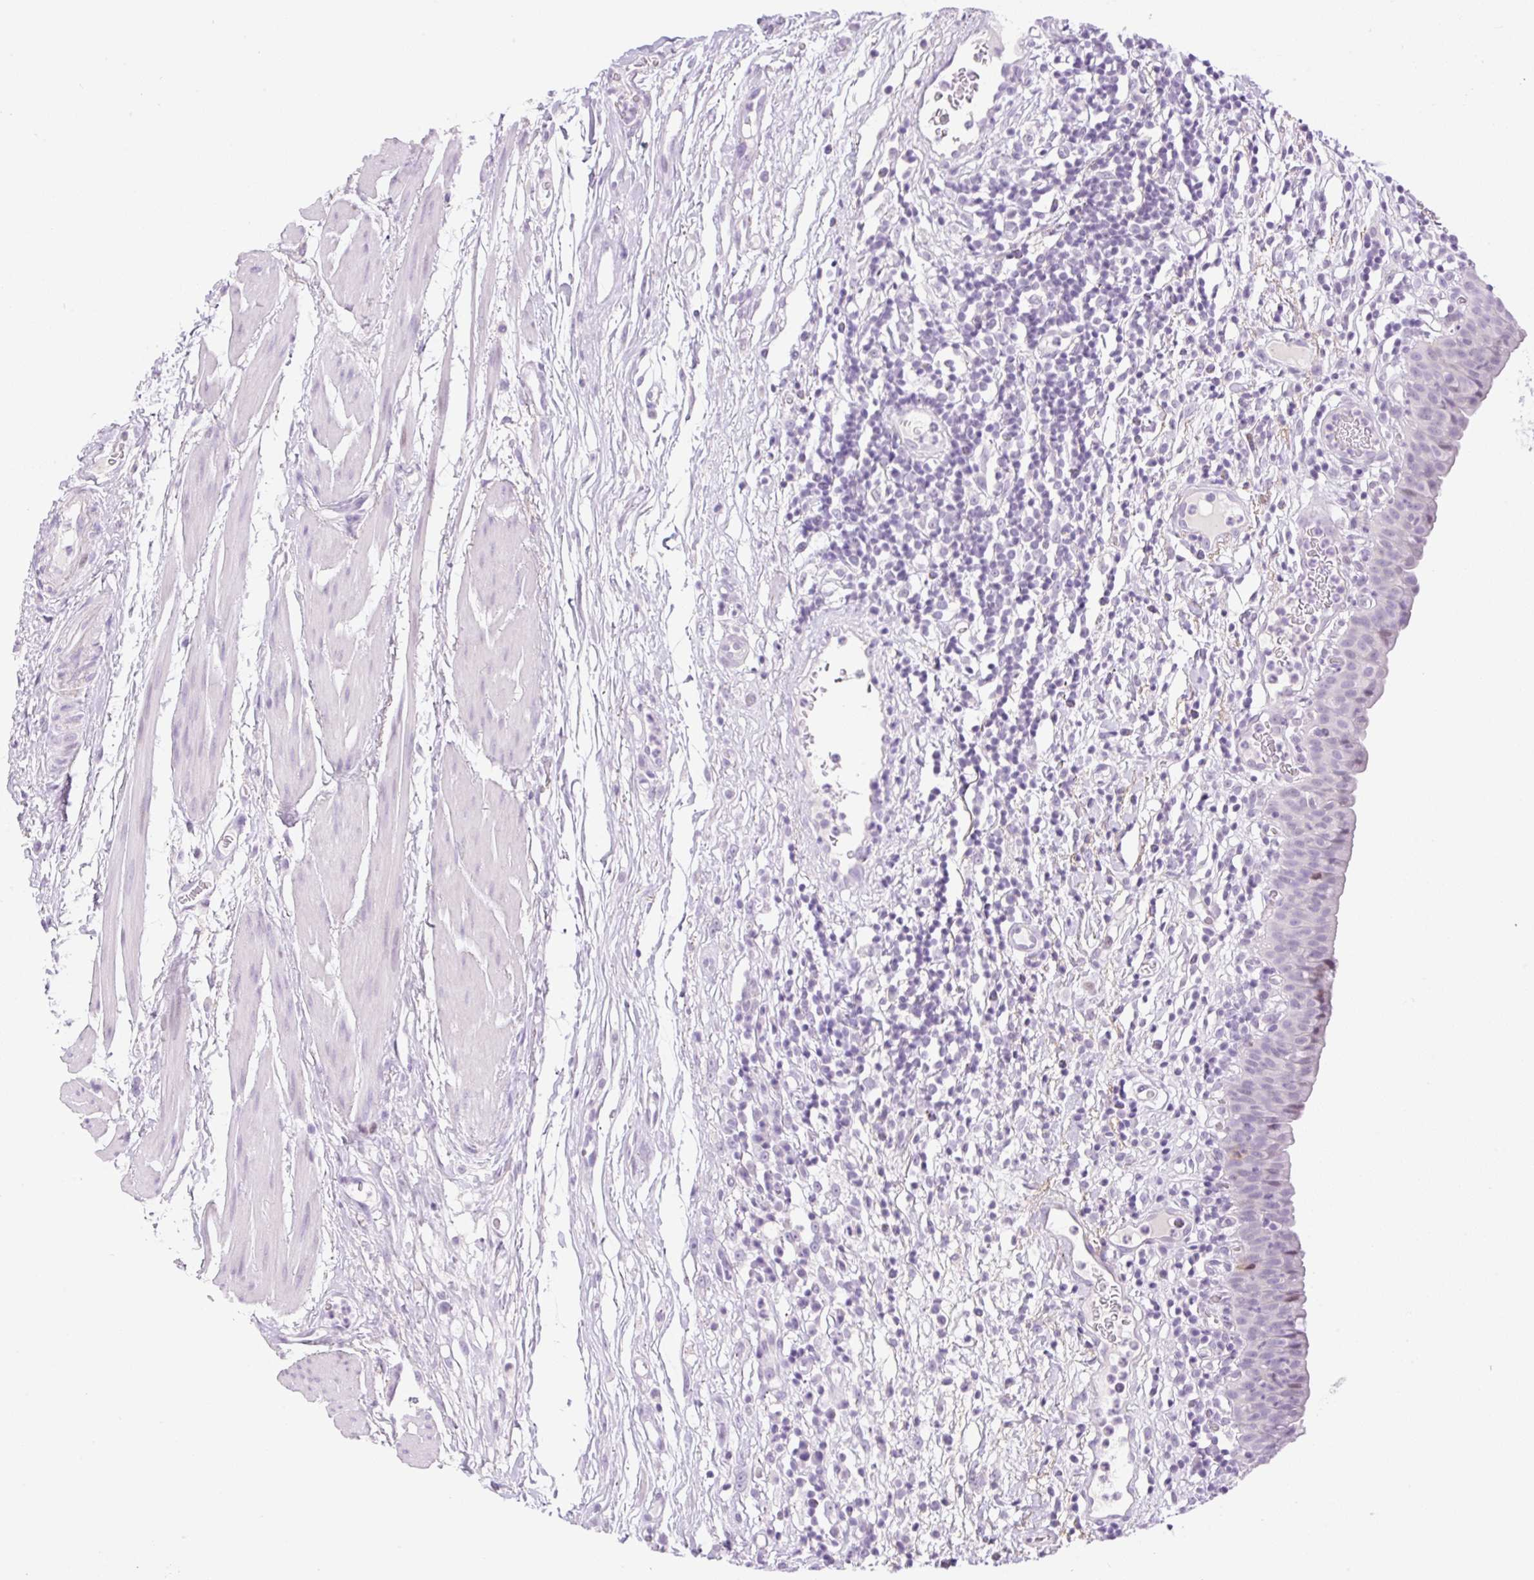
{"staining": {"intensity": "negative", "quantity": "none", "location": "none"}, "tissue": "urinary bladder", "cell_type": "Urothelial cells", "image_type": "normal", "snomed": [{"axis": "morphology", "description": "Normal tissue, NOS"}, {"axis": "morphology", "description": "Inflammation, NOS"}, {"axis": "topography", "description": "Urinary bladder"}], "caption": "Micrograph shows no protein positivity in urothelial cells of benign urinary bladder.", "gene": "SP140L", "patient": {"sex": "male", "age": 57}}